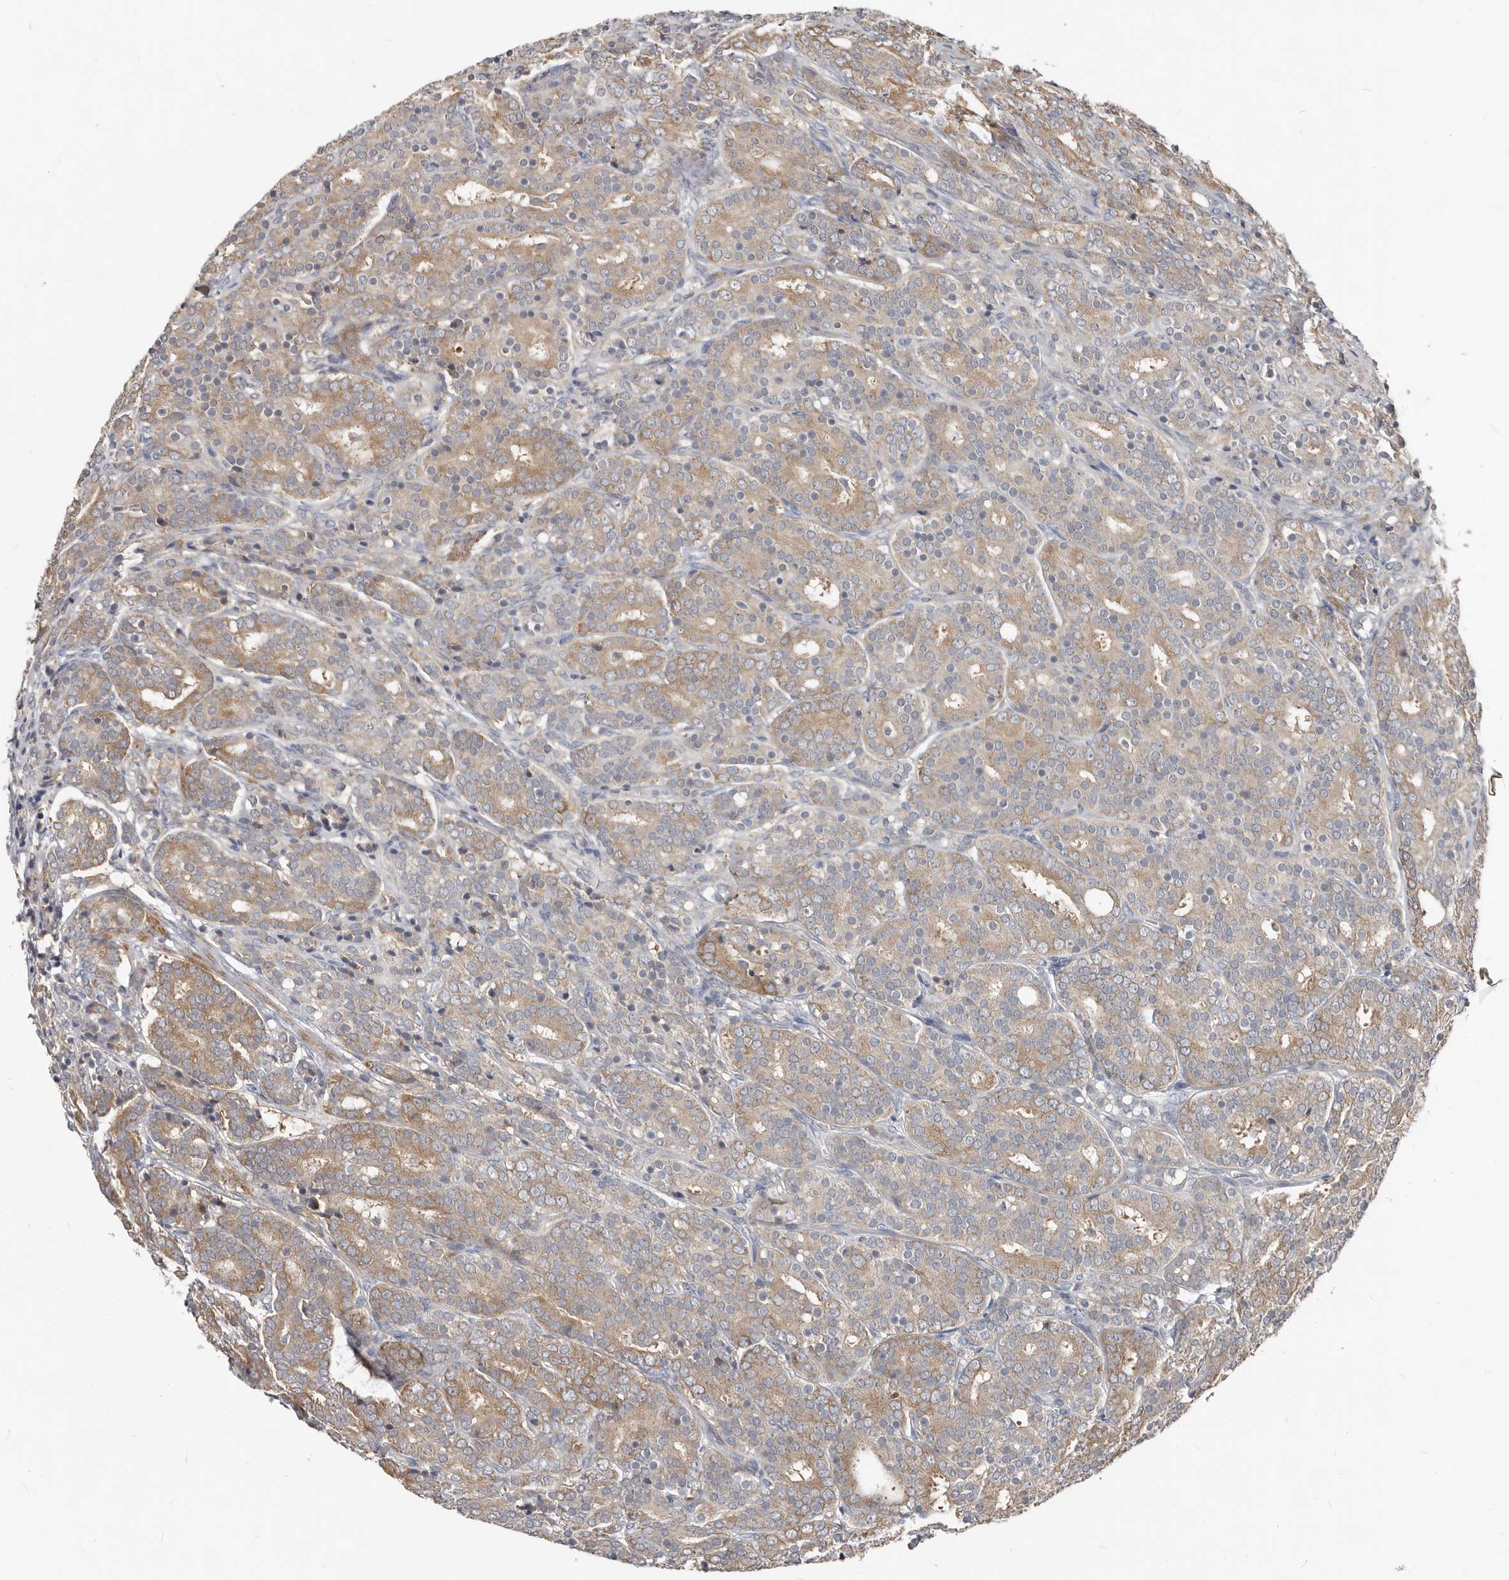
{"staining": {"intensity": "moderate", "quantity": ">75%", "location": "cytoplasmic/membranous"}, "tissue": "prostate cancer", "cell_type": "Tumor cells", "image_type": "cancer", "snomed": [{"axis": "morphology", "description": "Adenocarcinoma, High grade"}, {"axis": "topography", "description": "Prostate"}], "caption": "A micrograph showing moderate cytoplasmic/membranous expression in approximately >75% of tumor cells in prostate cancer, as visualized by brown immunohistochemical staining.", "gene": "AKNAD1", "patient": {"sex": "male", "age": 62}}